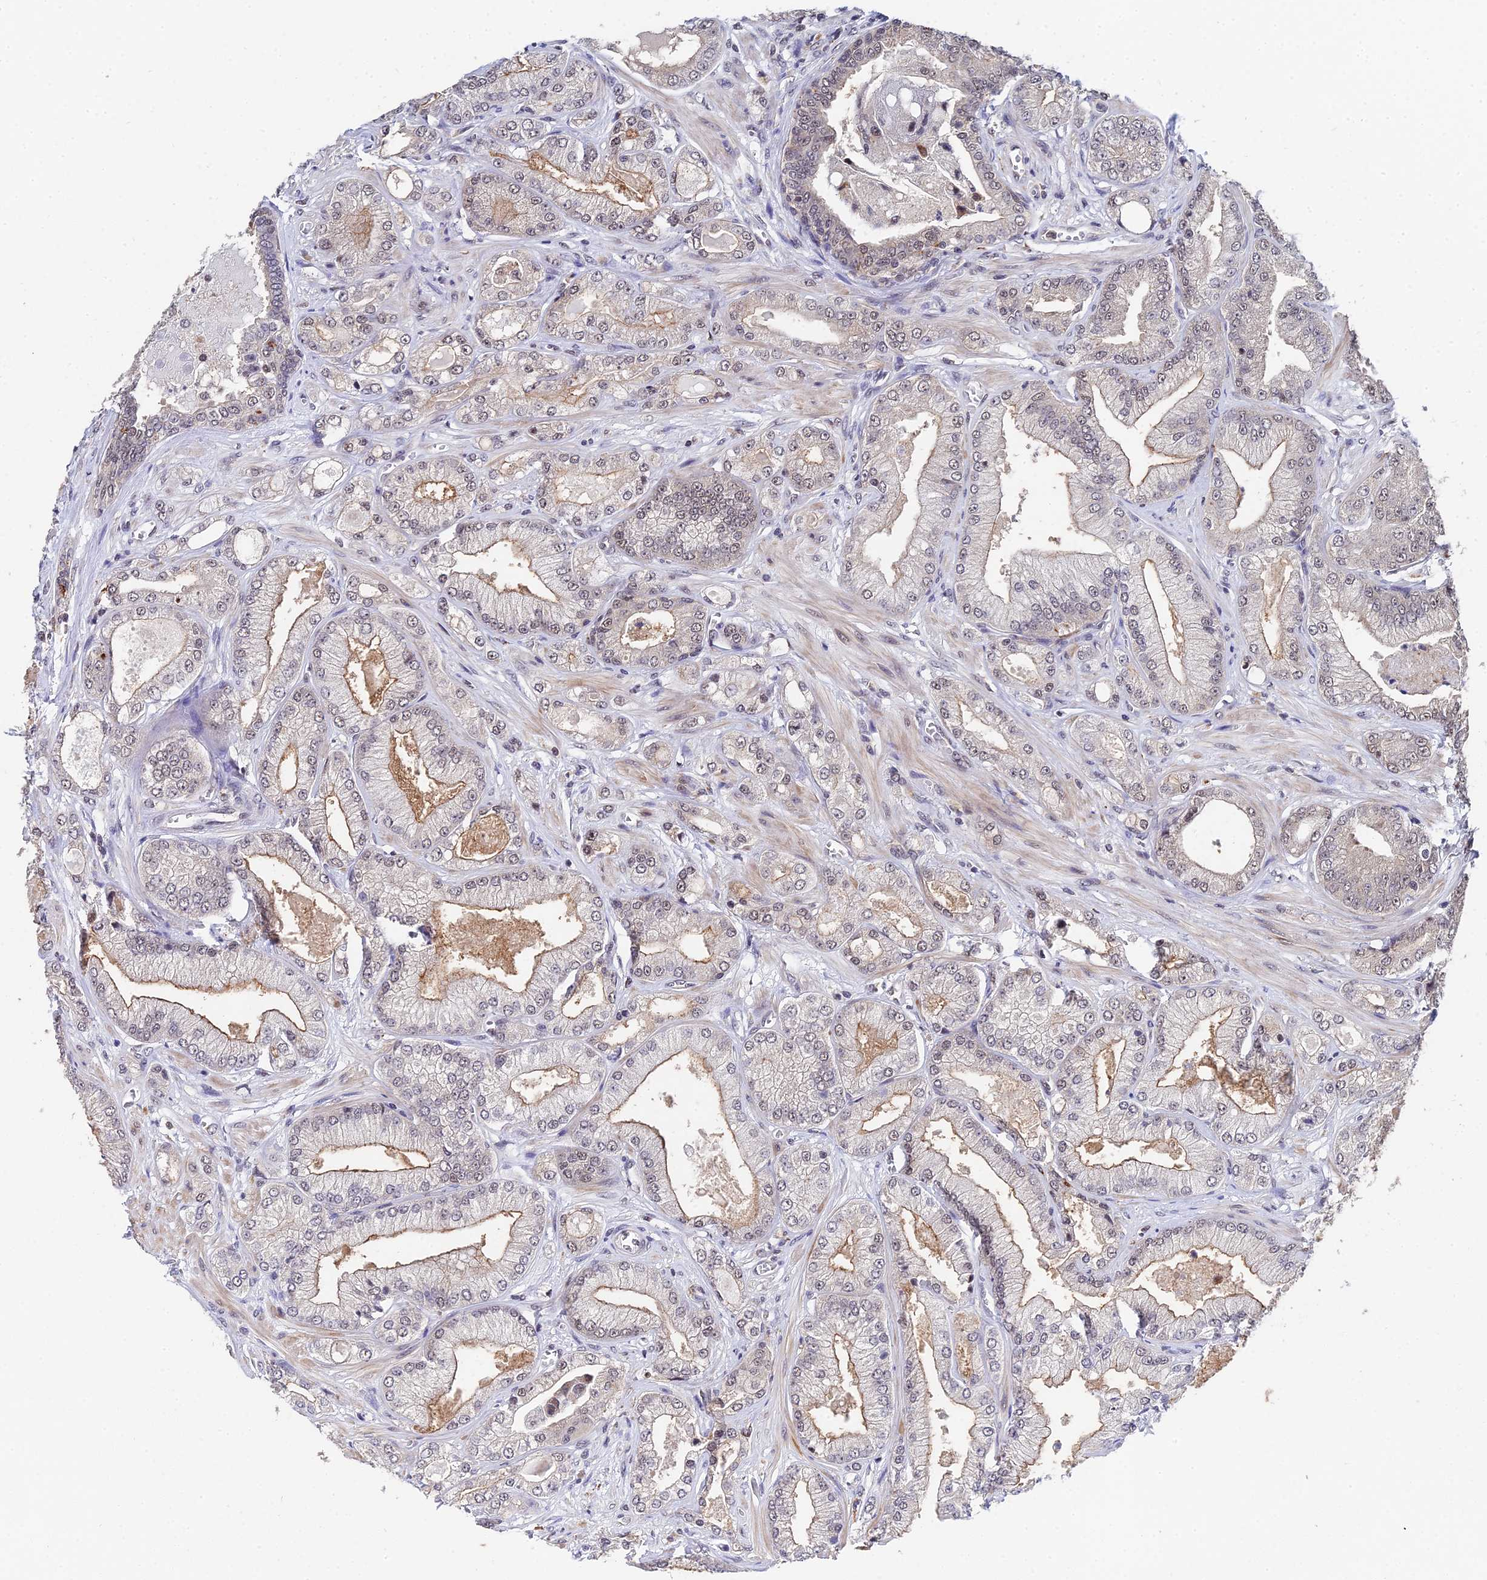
{"staining": {"intensity": "moderate", "quantity": "25%-75%", "location": "cytoplasmic/membranous,nuclear"}, "tissue": "prostate cancer", "cell_type": "Tumor cells", "image_type": "cancer", "snomed": [{"axis": "morphology", "description": "Adenocarcinoma, Low grade"}, {"axis": "topography", "description": "Prostate"}], "caption": "A micrograph of human prostate cancer stained for a protein displays moderate cytoplasmic/membranous and nuclear brown staining in tumor cells. (DAB IHC, brown staining for protein, blue staining for nuclei).", "gene": "MAGOHB", "patient": {"sex": "male", "age": 55}}